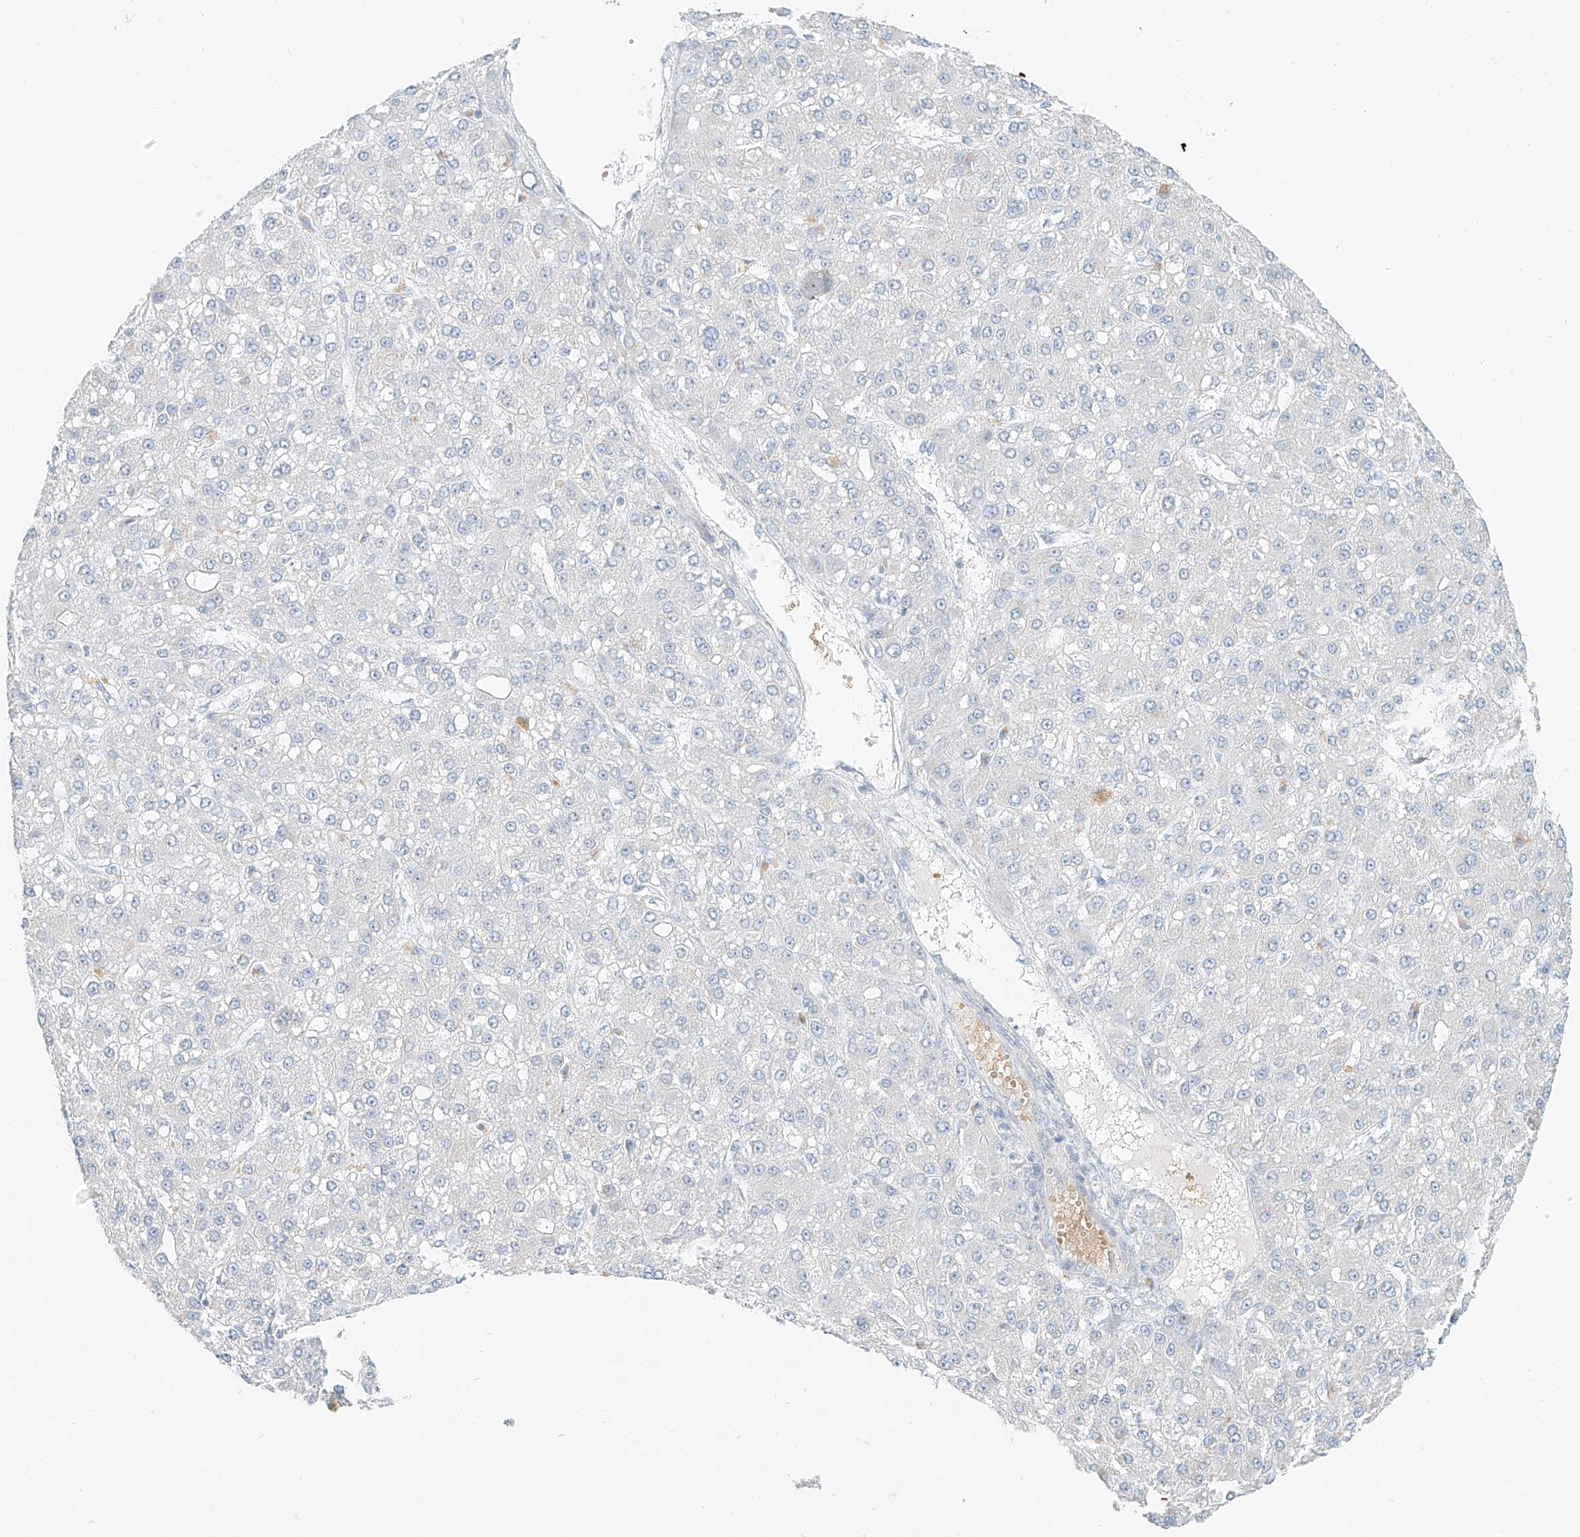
{"staining": {"intensity": "negative", "quantity": "none", "location": "none"}, "tissue": "liver cancer", "cell_type": "Tumor cells", "image_type": "cancer", "snomed": [{"axis": "morphology", "description": "Carcinoma, Hepatocellular, NOS"}, {"axis": "topography", "description": "Liver"}], "caption": "Tumor cells show no significant positivity in liver hepatocellular carcinoma. Brightfield microscopy of IHC stained with DAB (brown) and hematoxylin (blue), captured at high magnification.", "gene": "PGC", "patient": {"sex": "male", "age": 67}}